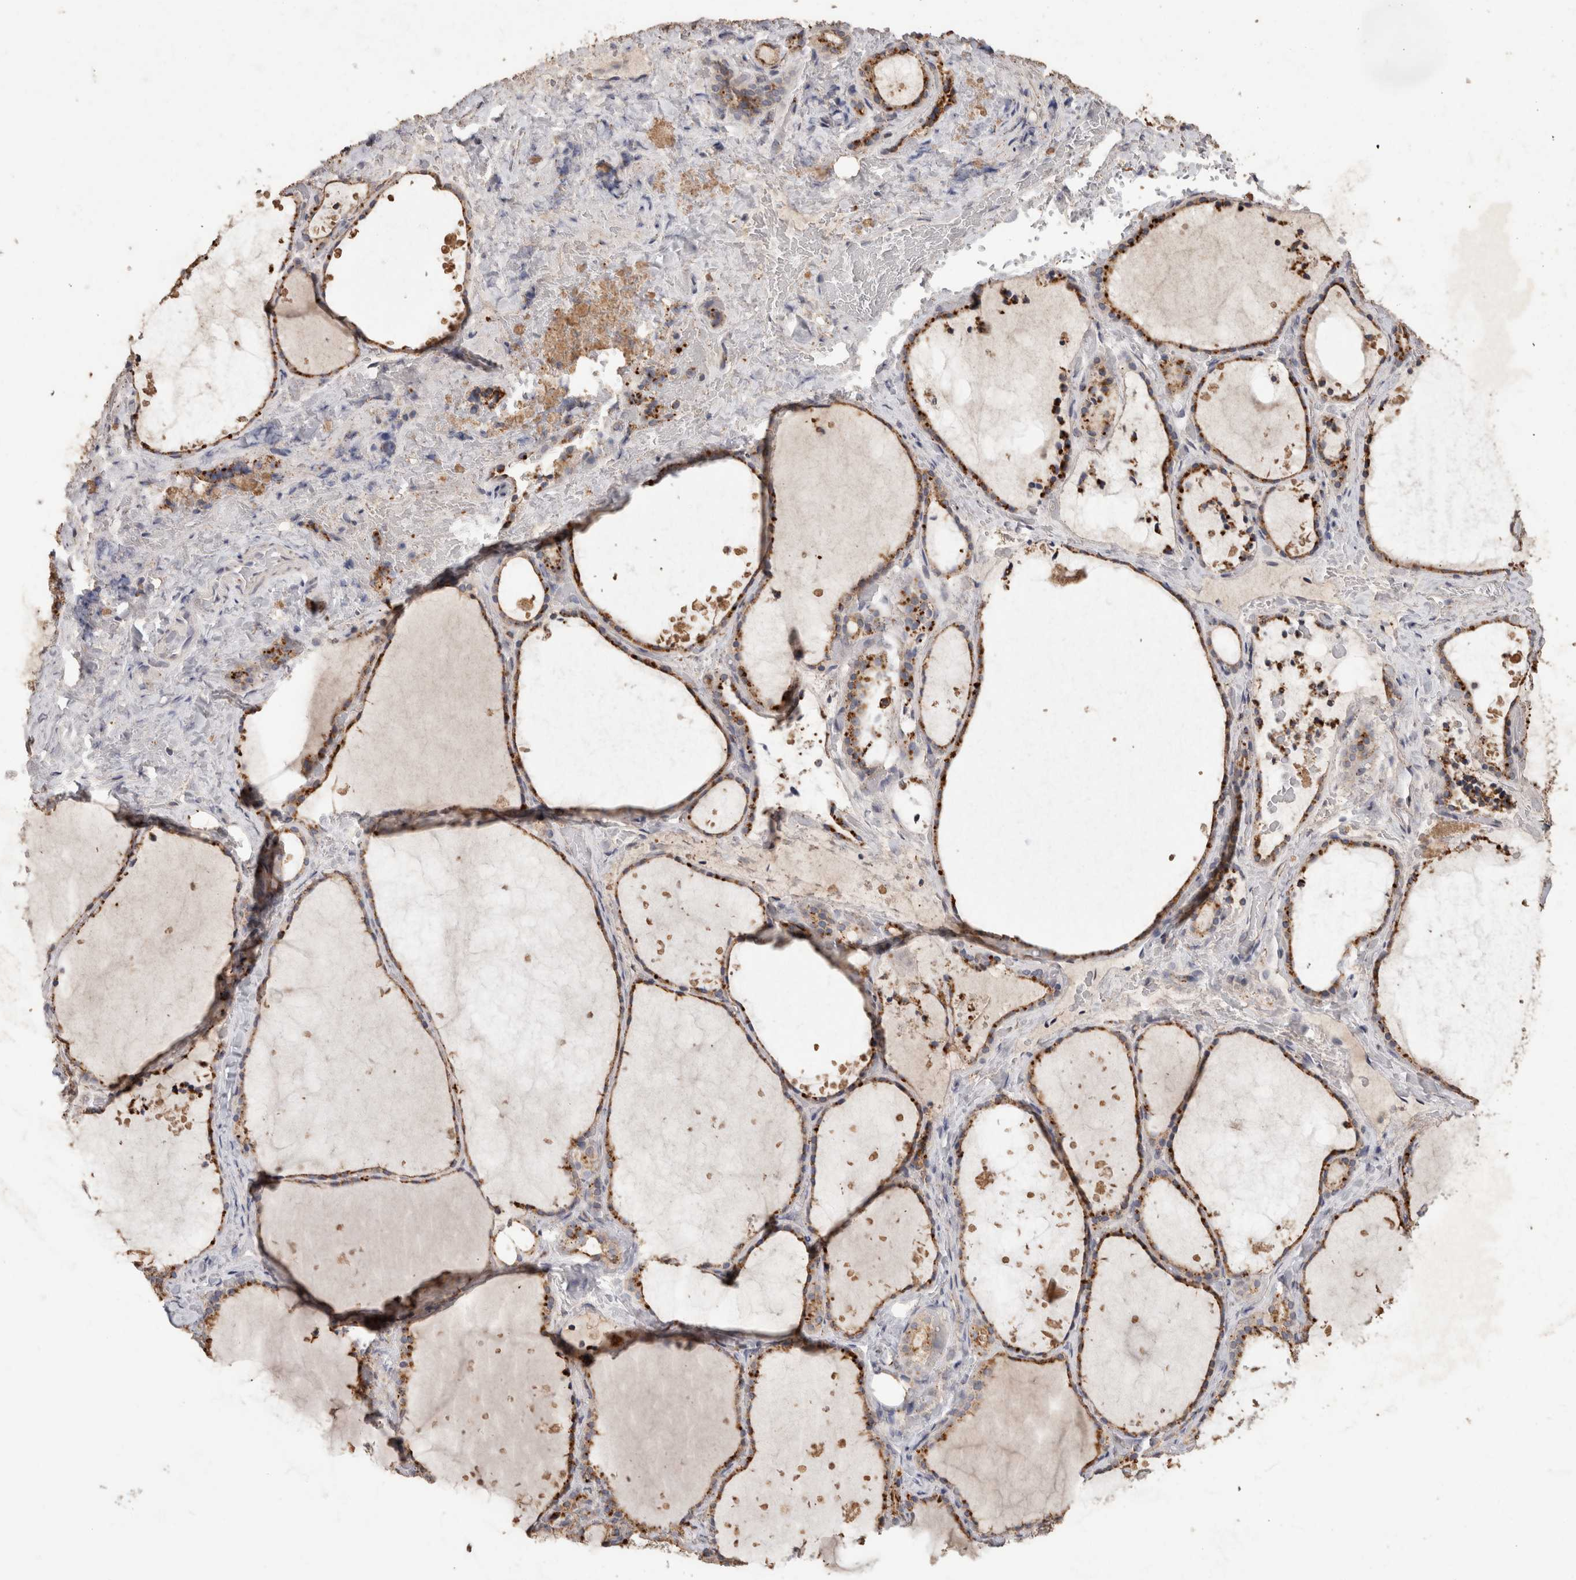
{"staining": {"intensity": "strong", "quantity": ">75%", "location": "cytoplasmic/membranous"}, "tissue": "thyroid gland", "cell_type": "Glandular cells", "image_type": "normal", "snomed": [{"axis": "morphology", "description": "Normal tissue, NOS"}, {"axis": "topography", "description": "Thyroid gland"}], "caption": "Strong cytoplasmic/membranous positivity is present in approximately >75% of glandular cells in normal thyroid gland. Immunohistochemistry stains the protein of interest in brown and the nuclei are stained blue.", "gene": "ARSA", "patient": {"sex": "female", "age": 44}}